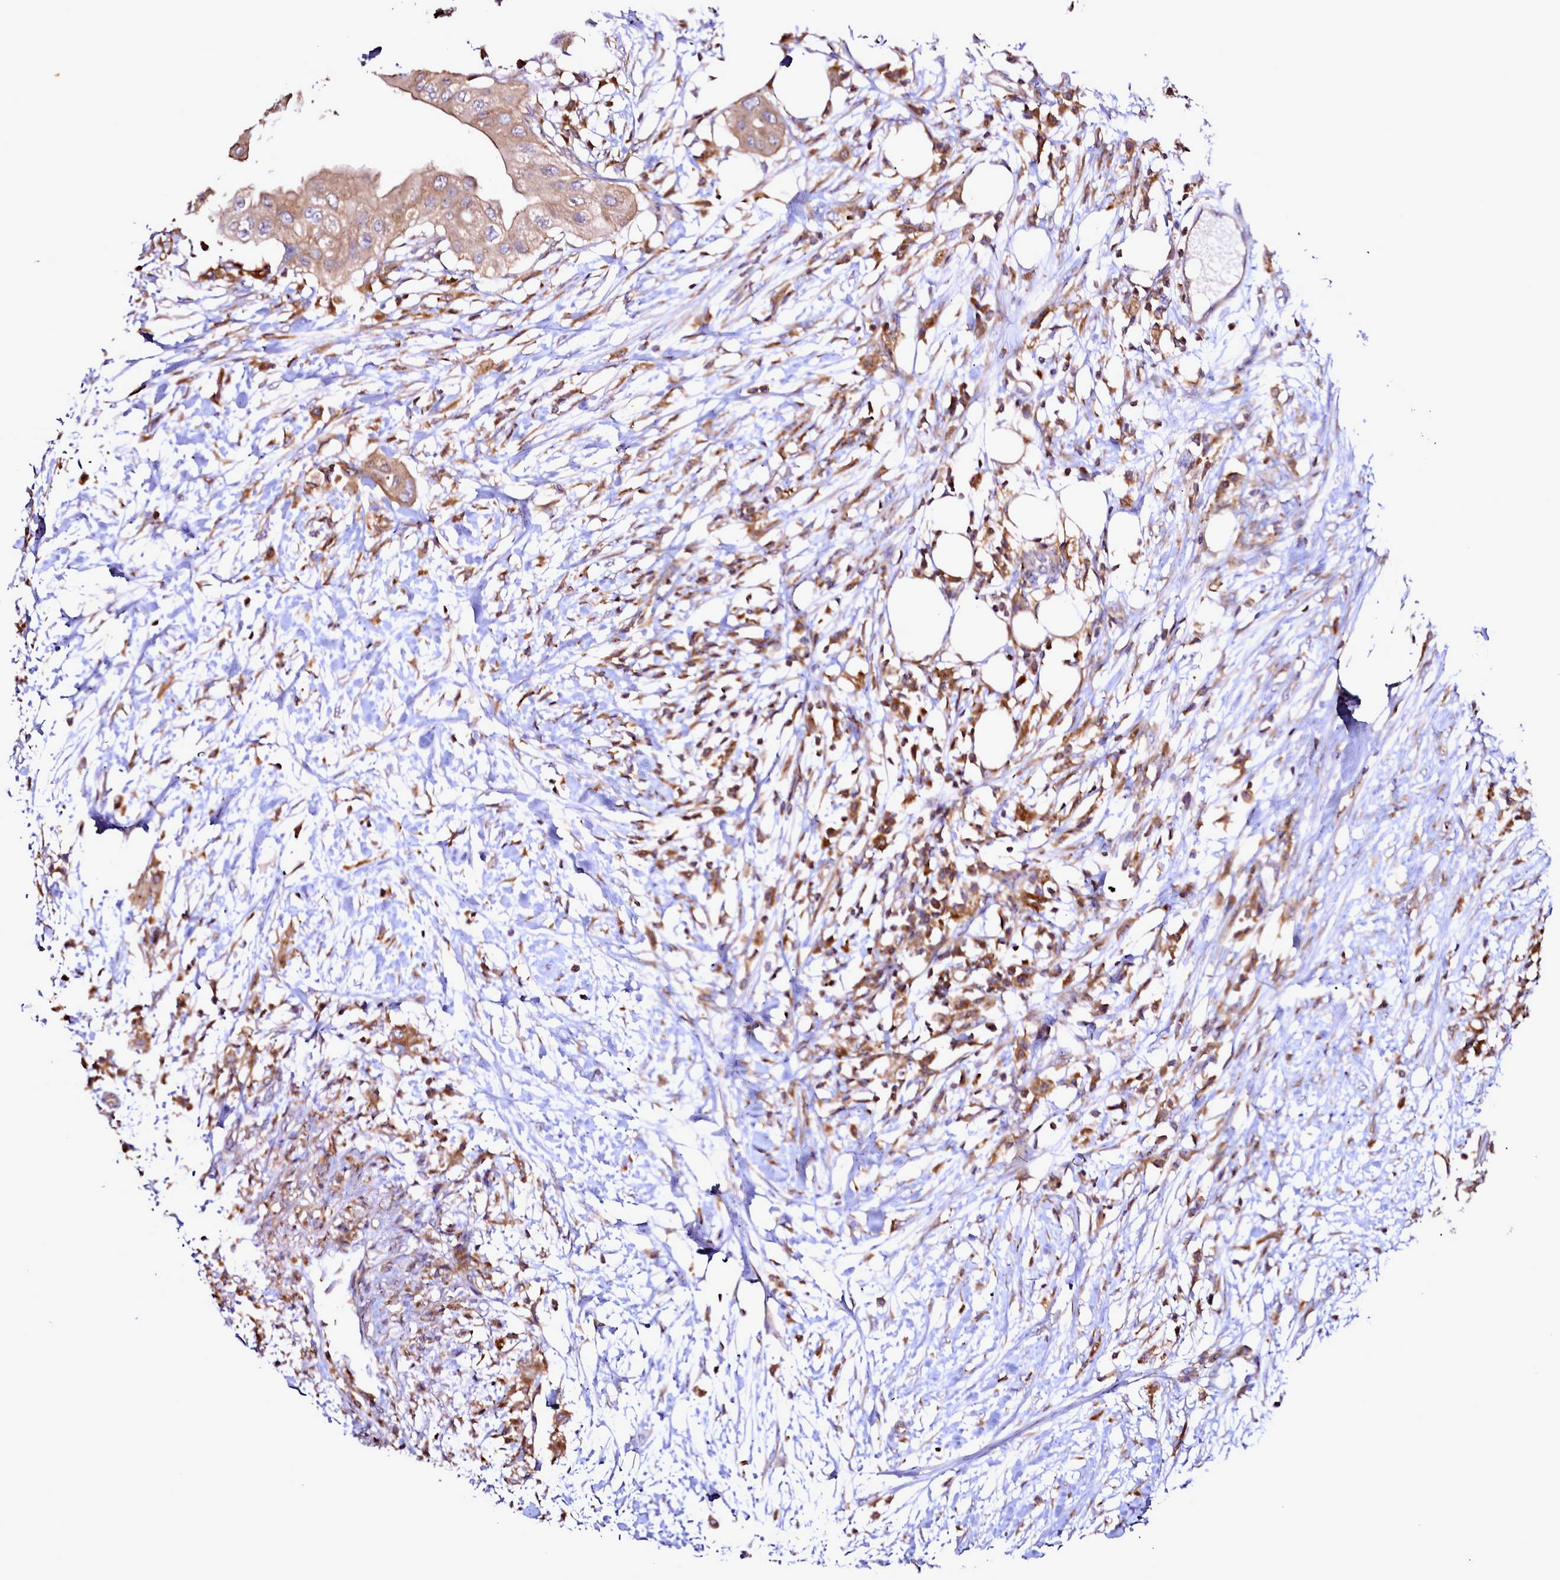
{"staining": {"intensity": "moderate", "quantity": "25%-75%", "location": "cytoplasmic/membranous"}, "tissue": "pancreatic cancer", "cell_type": "Tumor cells", "image_type": "cancer", "snomed": [{"axis": "morphology", "description": "Adenocarcinoma, NOS"}, {"axis": "topography", "description": "Pancreas"}], "caption": "A histopathology image showing moderate cytoplasmic/membranous positivity in approximately 25%-75% of tumor cells in pancreatic cancer (adenocarcinoma), as visualized by brown immunohistochemical staining.", "gene": "NCKAP1L", "patient": {"sex": "male", "age": 68}}